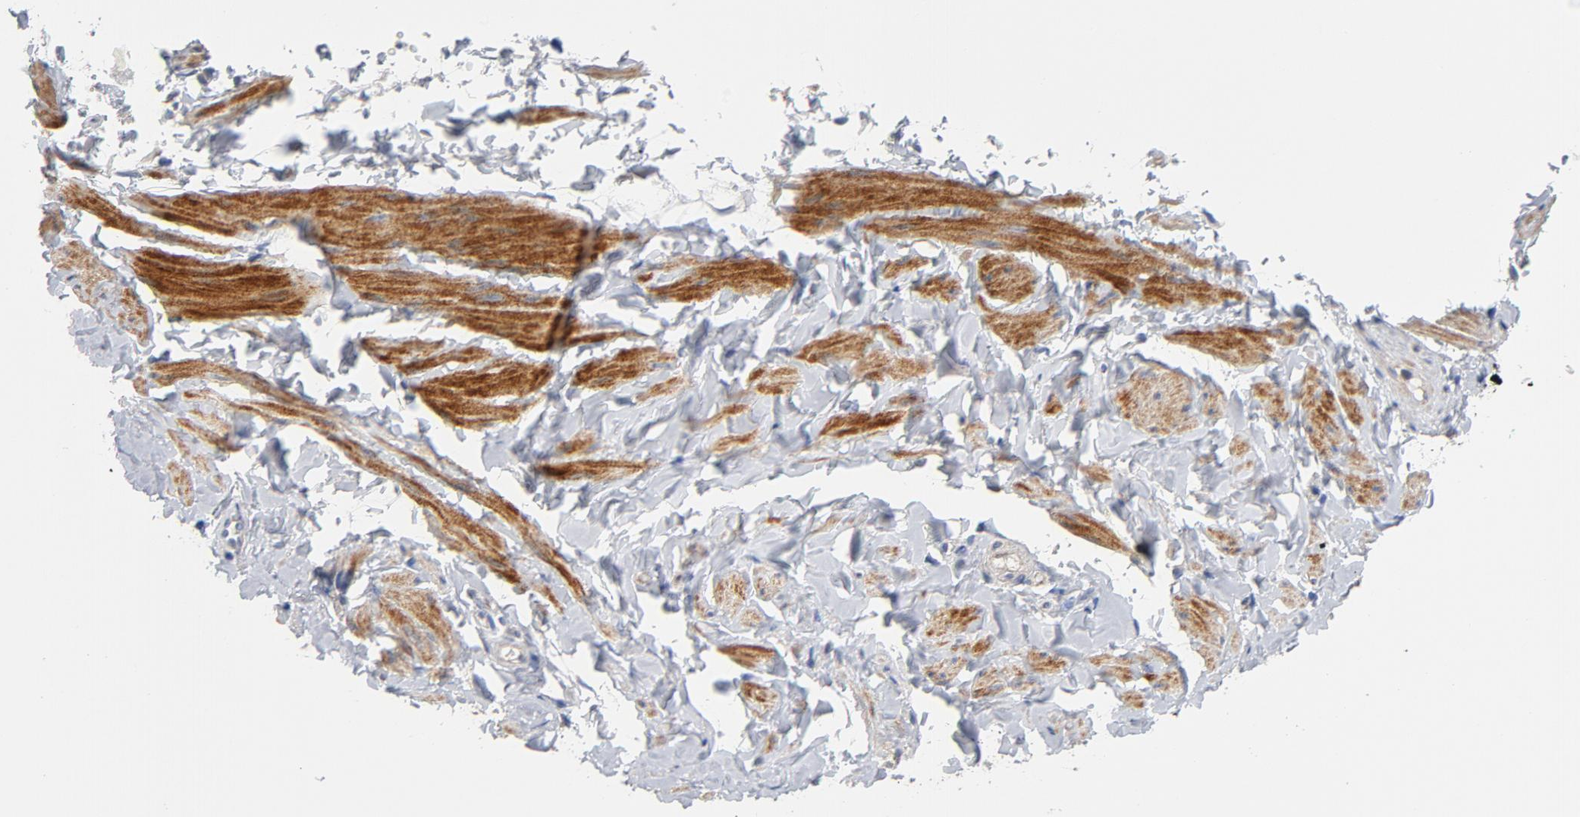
{"staining": {"intensity": "negative", "quantity": "none", "location": "none"}, "tissue": "vagina", "cell_type": "Squamous epithelial cells", "image_type": "normal", "snomed": [{"axis": "morphology", "description": "Normal tissue, NOS"}, {"axis": "topography", "description": "Vagina"}], "caption": "High power microscopy image of an IHC micrograph of normal vagina, revealing no significant staining in squamous epithelial cells.", "gene": "RAPGEF3", "patient": {"sex": "female", "age": 55}}